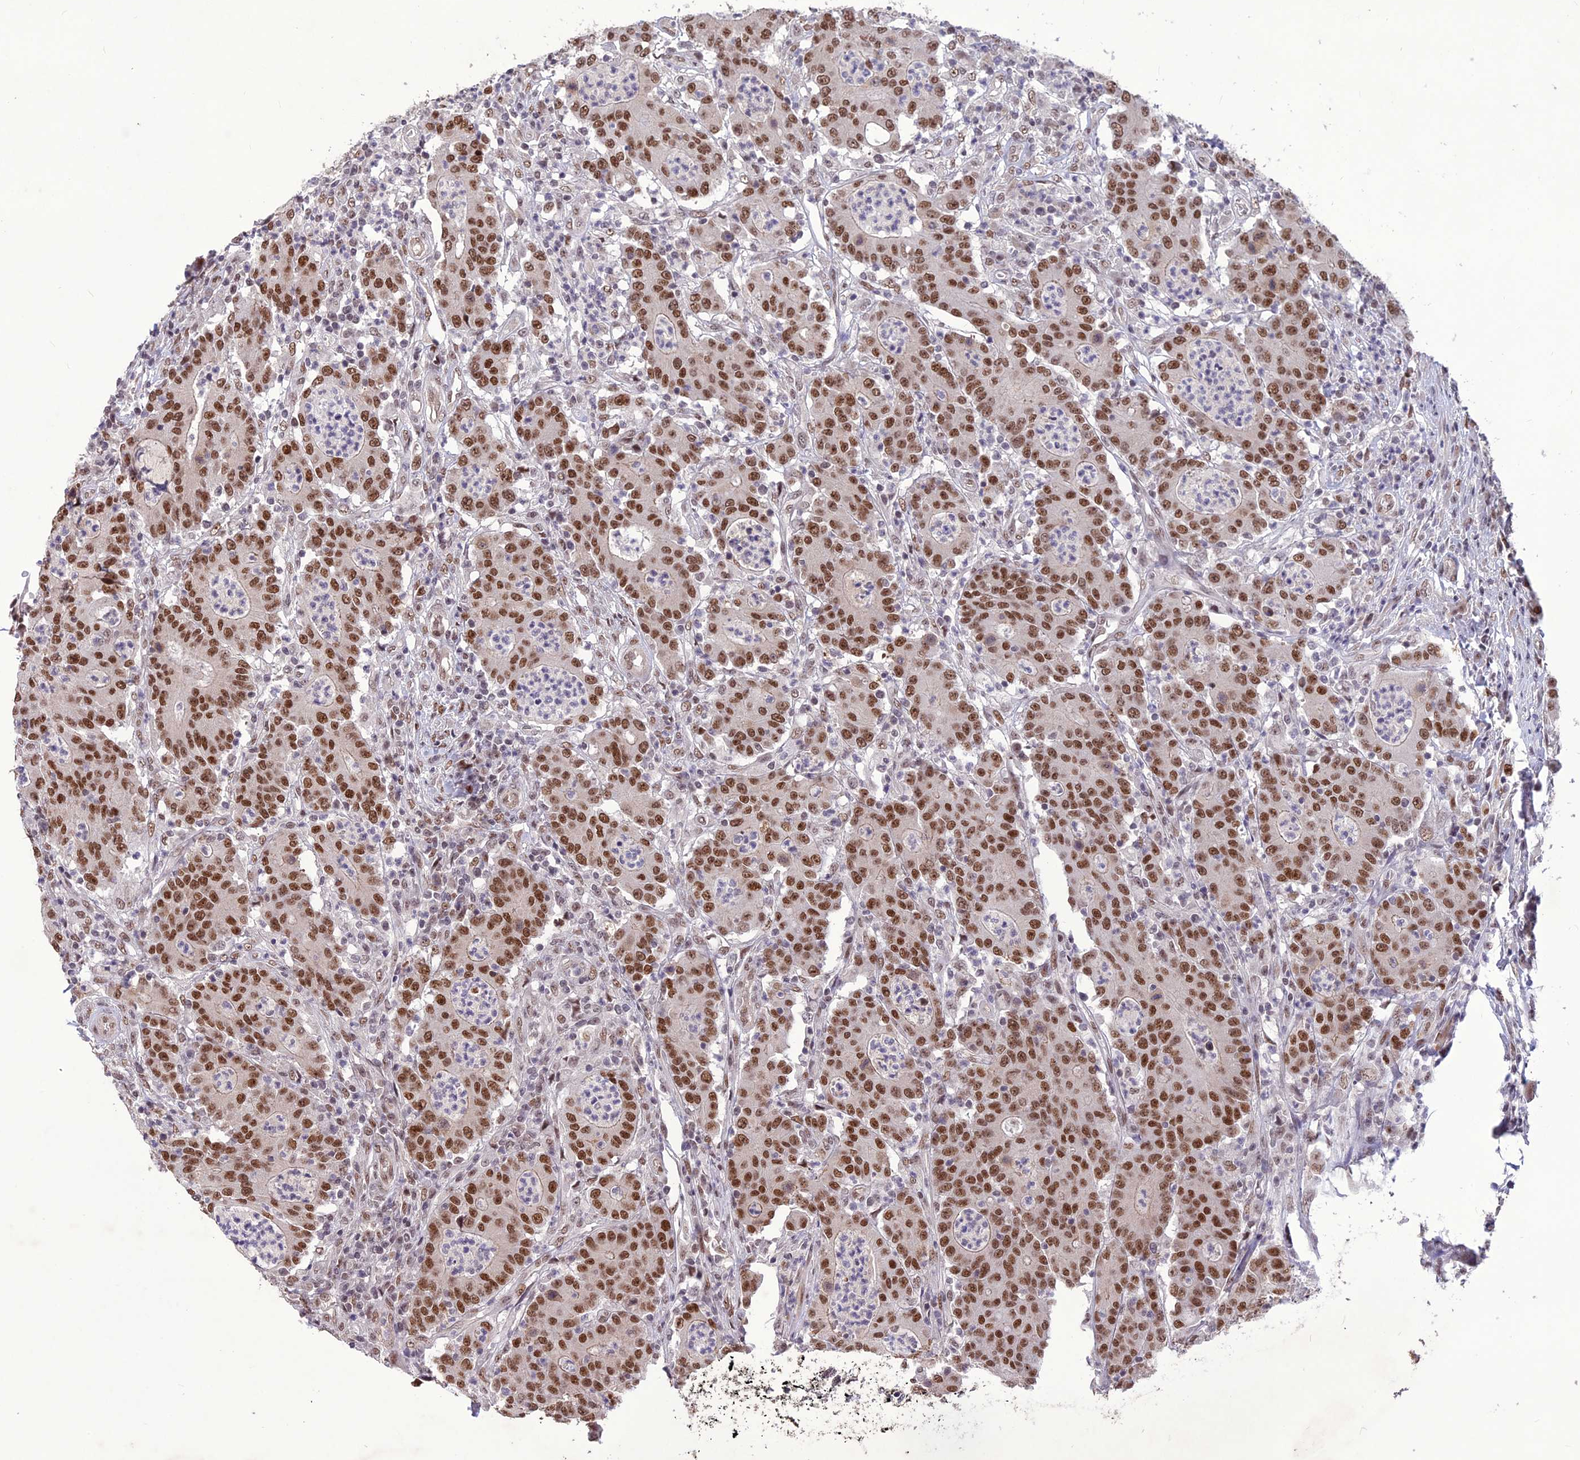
{"staining": {"intensity": "moderate", "quantity": ">75%", "location": "nuclear"}, "tissue": "colorectal cancer", "cell_type": "Tumor cells", "image_type": "cancer", "snomed": [{"axis": "morphology", "description": "Adenocarcinoma, NOS"}, {"axis": "topography", "description": "Colon"}], "caption": "Immunohistochemical staining of human colorectal cancer (adenocarcinoma) shows medium levels of moderate nuclear staining in about >75% of tumor cells.", "gene": "DIS3", "patient": {"sex": "male", "age": 83}}